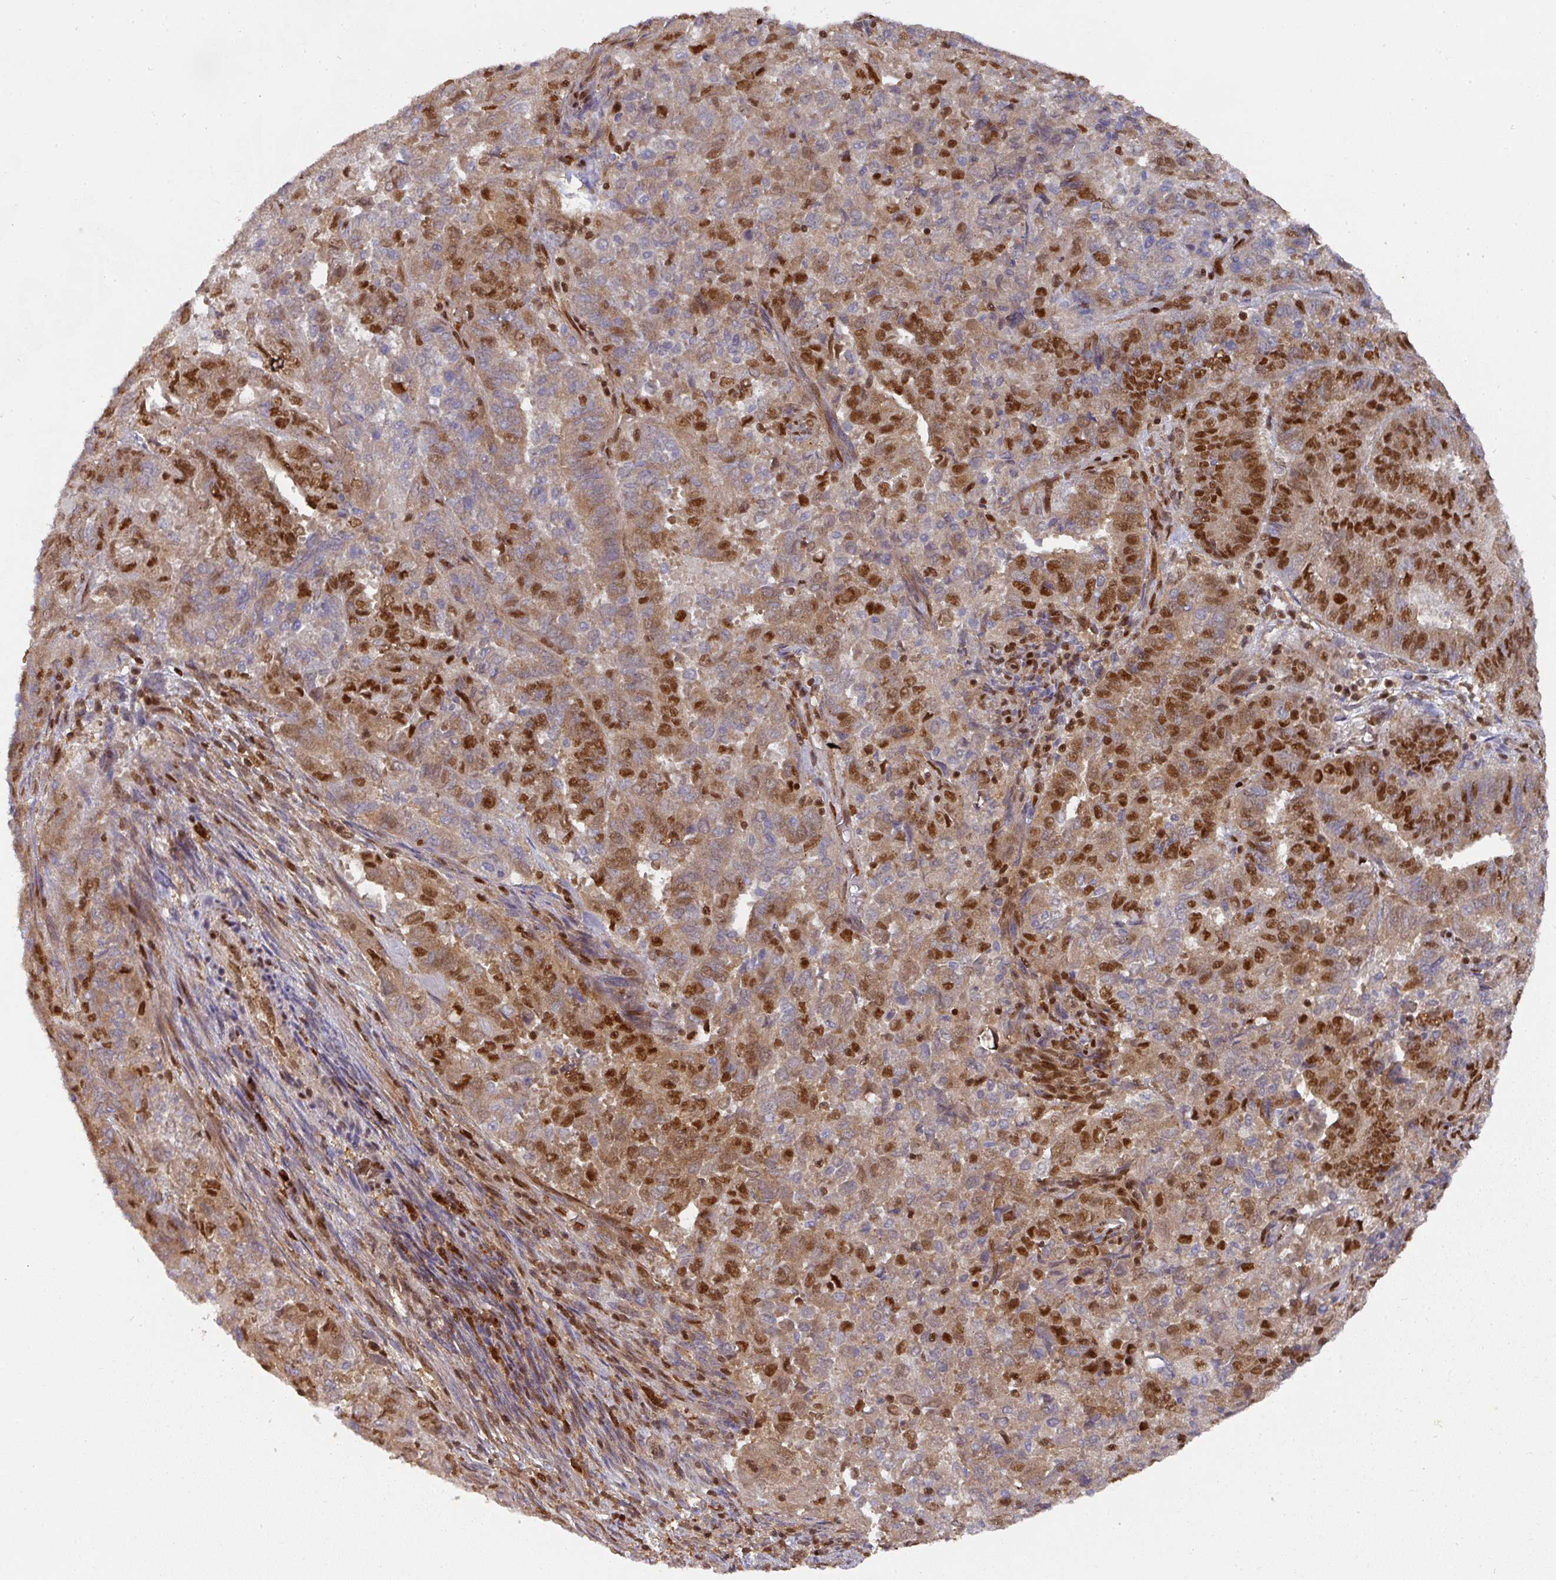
{"staining": {"intensity": "moderate", "quantity": "25%-75%", "location": "cytoplasmic/membranous,nuclear"}, "tissue": "endometrial cancer", "cell_type": "Tumor cells", "image_type": "cancer", "snomed": [{"axis": "morphology", "description": "Adenocarcinoma, NOS"}, {"axis": "topography", "description": "Endometrium"}], "caption": "Endometrial cancer tissue reveals moderate cytoplasmic/membranous and nuclear staining in about 25%-75% of tumor cells", "gene": "DIDO1", "patient": {"sex": "female", "age": 72}}